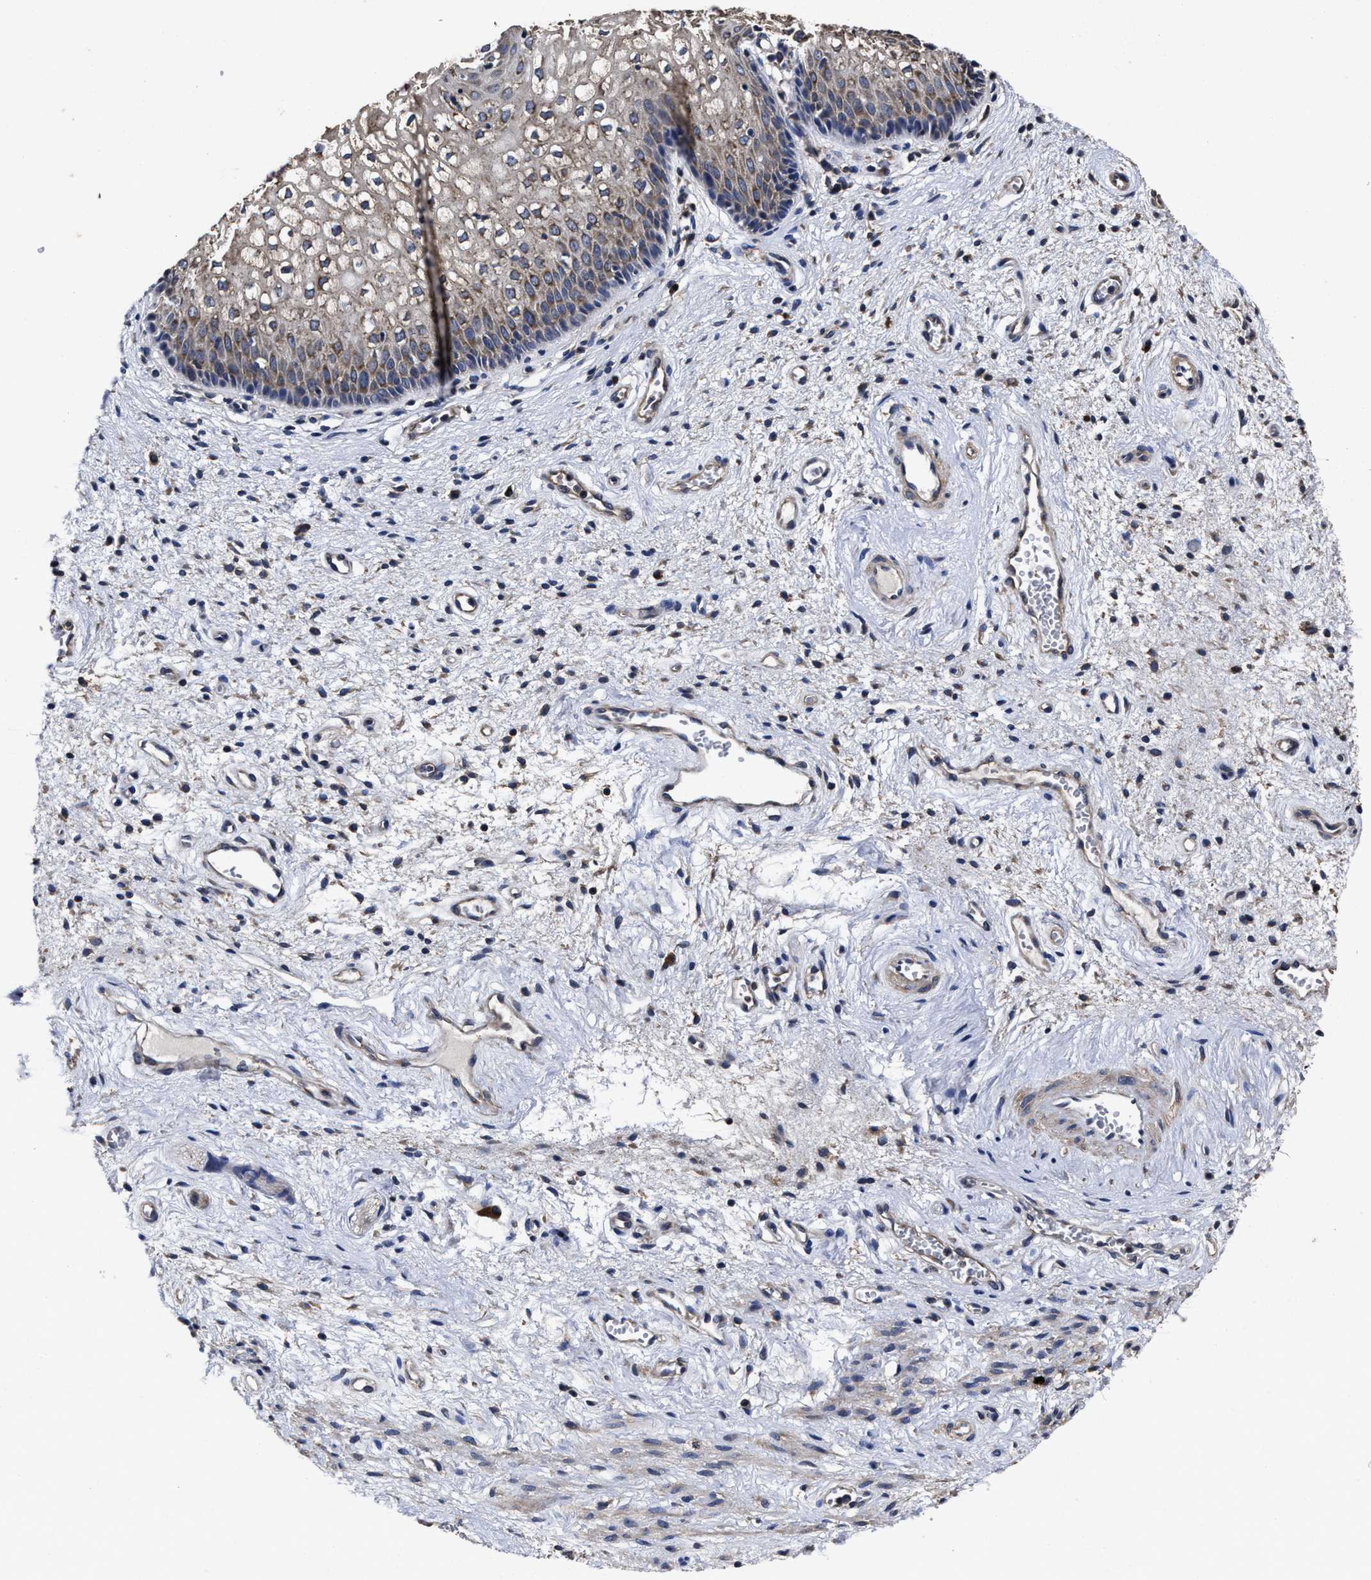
{"staining": {"intensity": "weak", "quantity": ">75%", "location": "cytoplasmic/membranous"}, "tissue": "vagina", "cell_type": "Squamous epithelial cells", "image_type": "normal", "snomed": [{"axis": "morphology", "description": "Normal tissue, NOS"}, {"axis": "topography", "description": "Vagina"}], "caption": "The histopathology image exhibits a brown stain indicating the presence of a protein in the cytoplasmic/membranous of squamous epithelial cells in vagina.", "gene": "AVEN", "patient": {"sex": "female", "age": 34}}